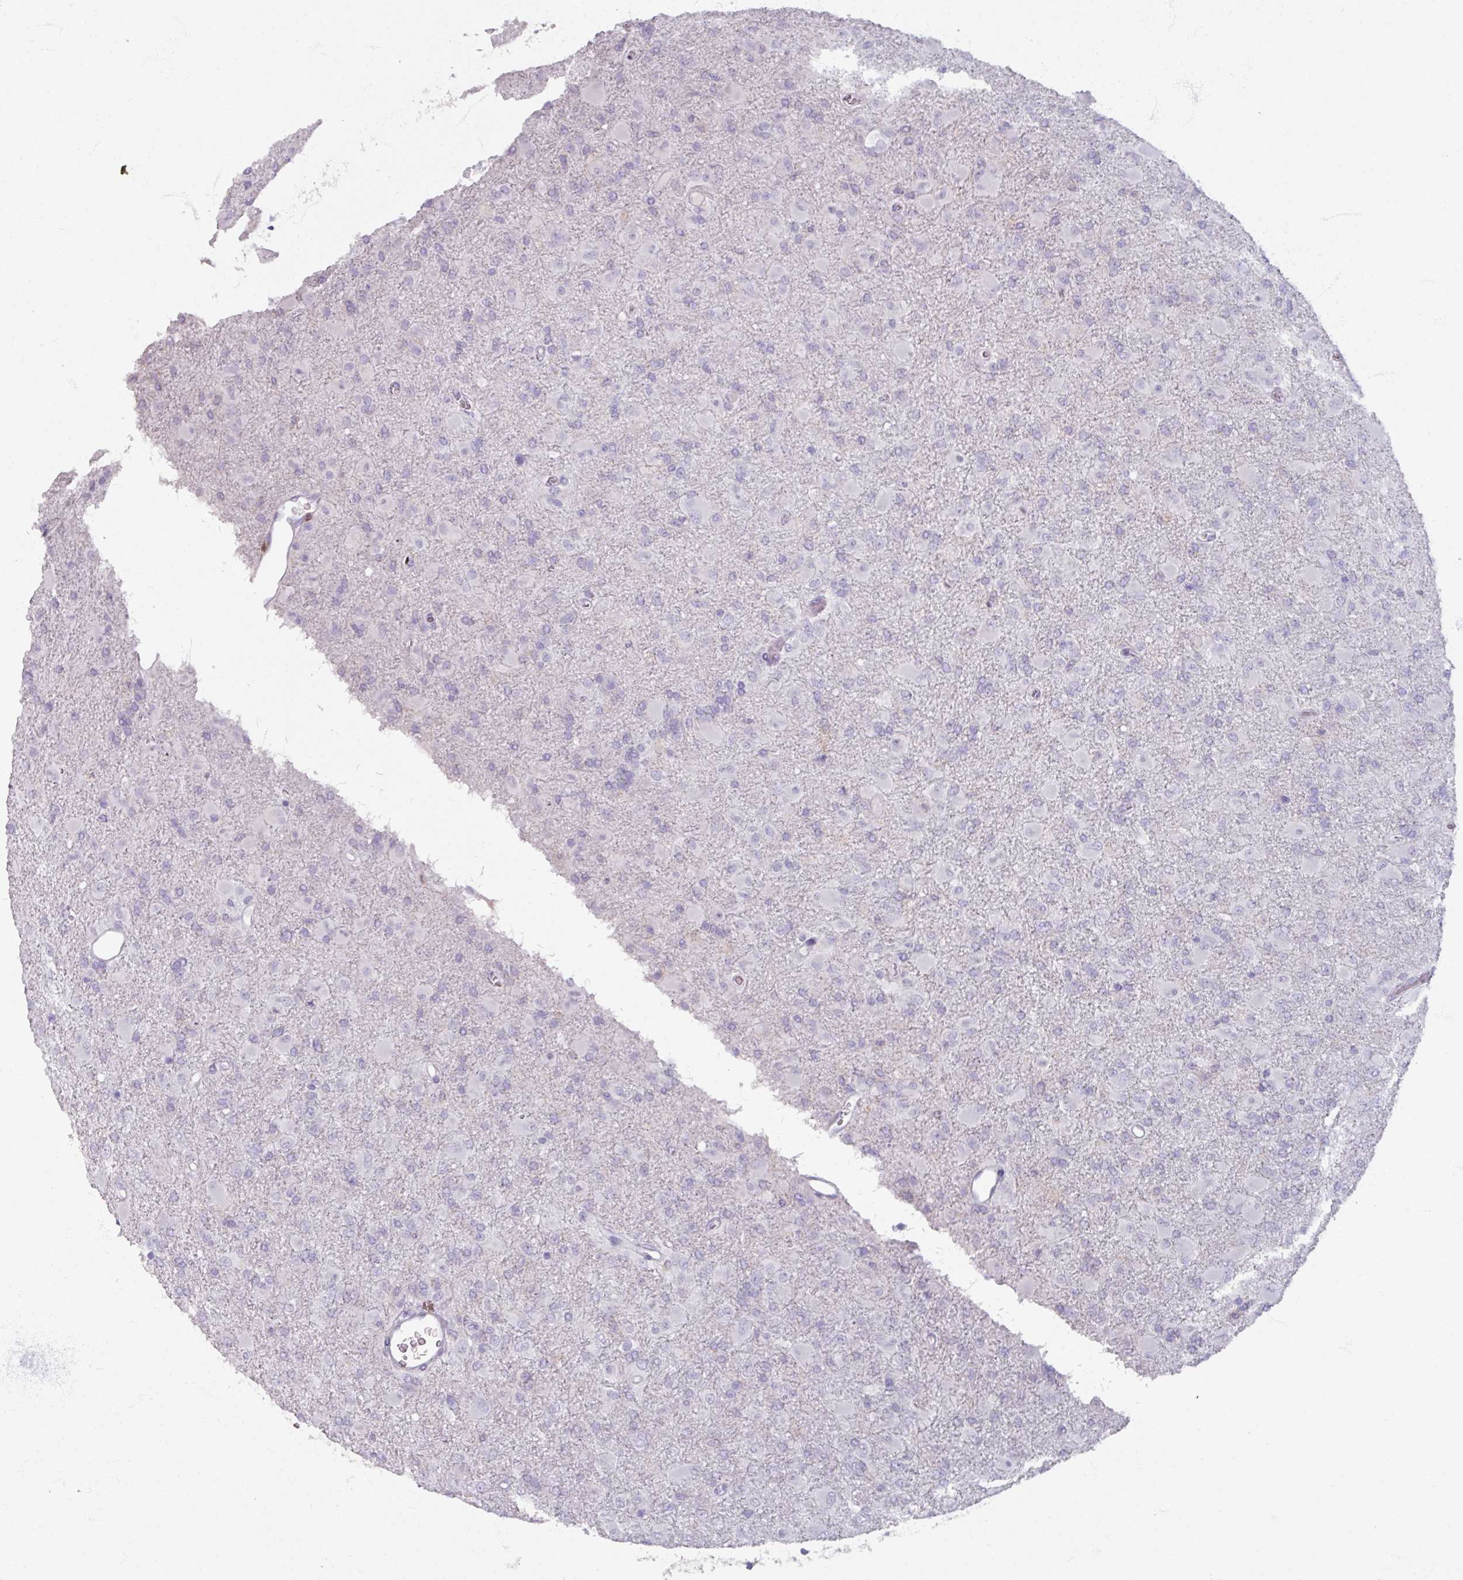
{"staining": {"intensity": "negative", "quantity": "none", "location": "none"}, "tissue": "glioma", "cell_type": "Tumor cells", "image_type": "cancer", "snomed": [{"axis": "morphology", "description": "Glioma, malignant, Low grade"}, {"axis": "topography", "description": "Brain"}], "caption": "Image shows no significant protein positivity in tumor cells of glioma.", "gene": "PTPRC", "patient": {"sex": "male", "age": 65}}